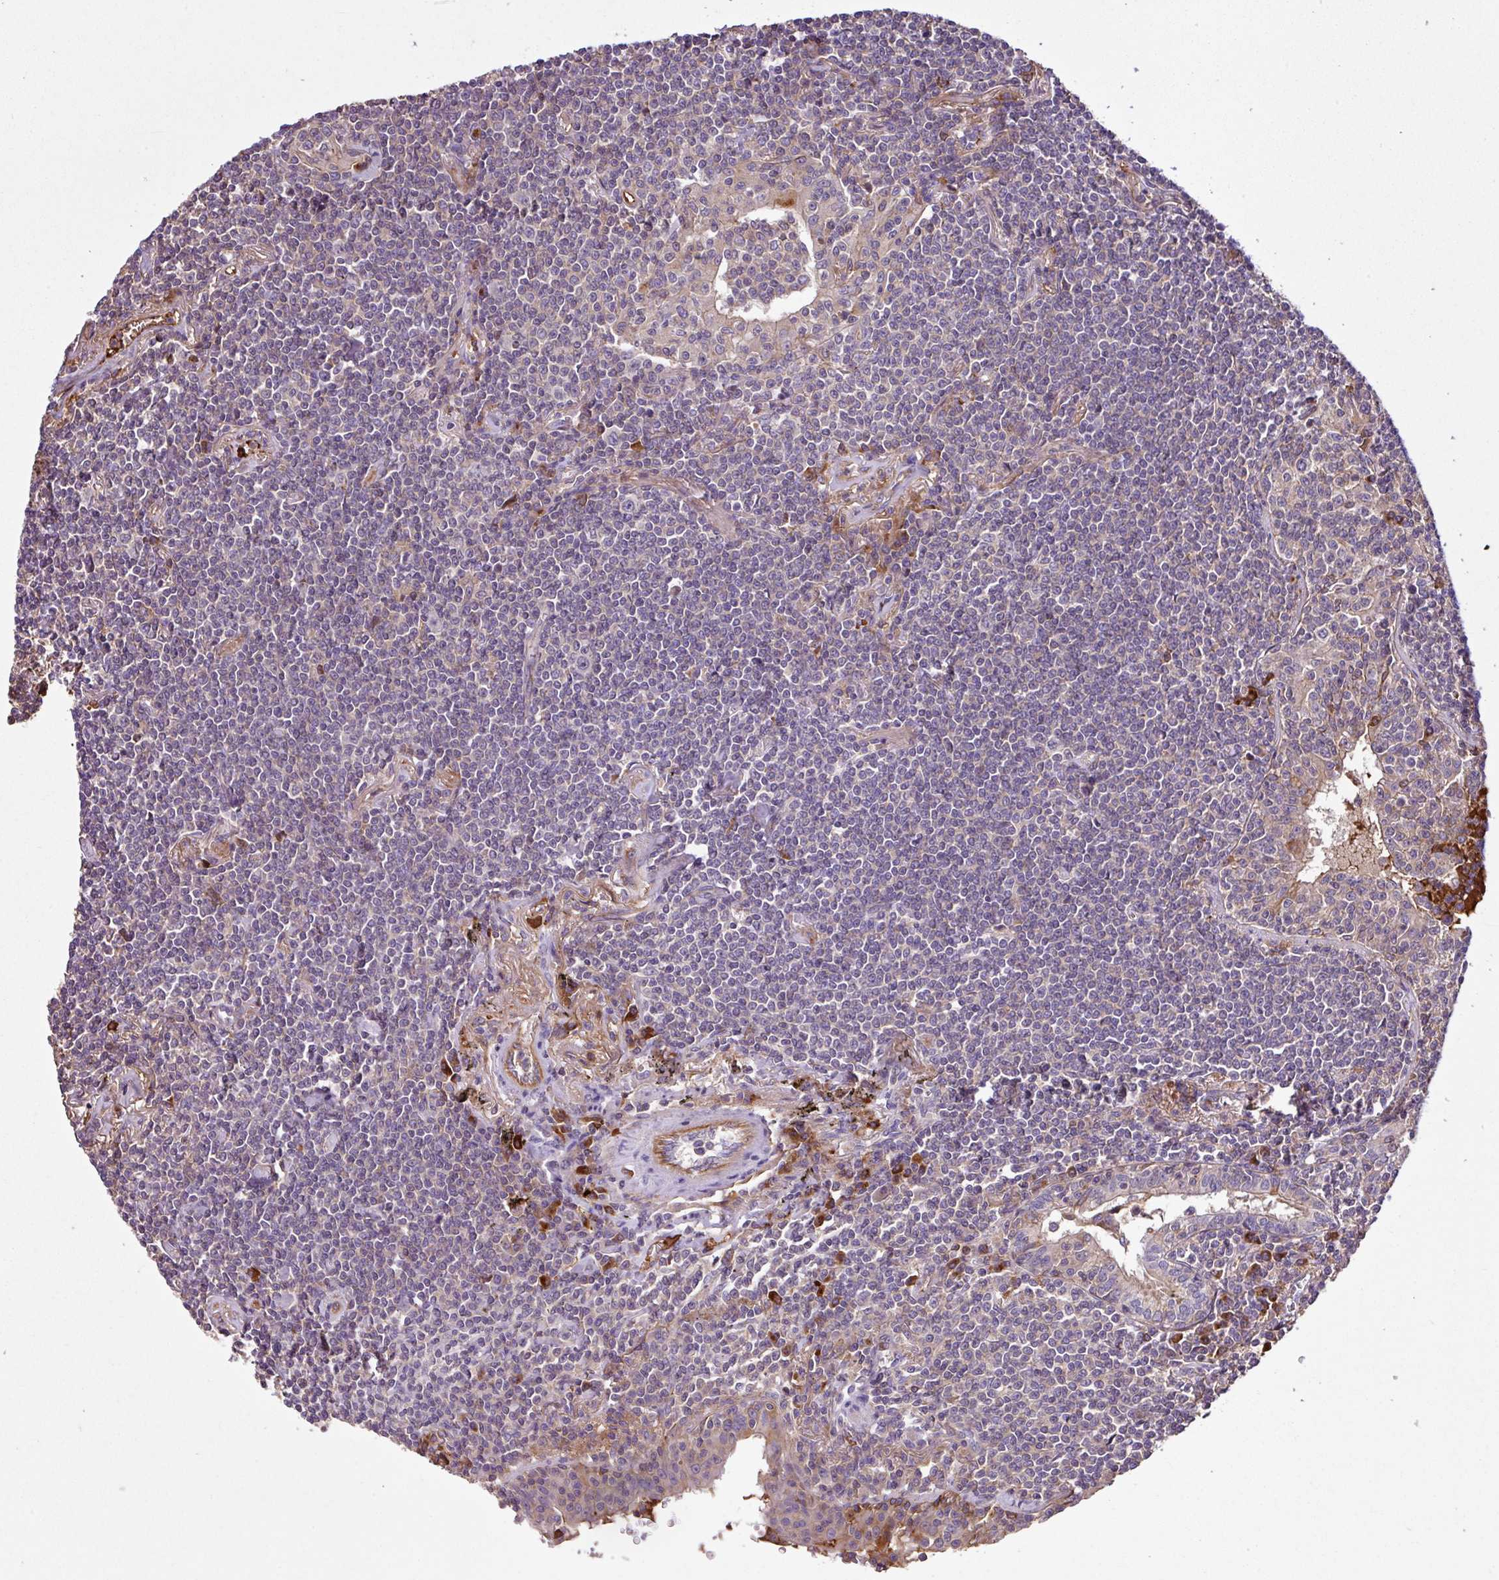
{"staining": {"intensity": "negative", "quantity": "none", "location": "none"}, "tissue": "lymphoma", "cell_type": "Tumor cells", "image_type": "cancer", "snomed": [{"axis": "morphology", "description": "Malignant lymphoma, non-Hodgkin's type, Low grade"}, {"axis": "topography", "description": "Lung"}], "caption": "Immunohistochemistry (IHC) micrograph of low-grade malignant lymphoma, non-Hodgkin's type stained for a protein (brown), which exhibits no expression in tumor cells. (Stains: DAB immunohistochemistry with hematoxylin counter stain, Microscopy: brightfield microscopy at high magnification).", "gene": "ZNF266", "patient": {"sex": "female", "age": 71}}